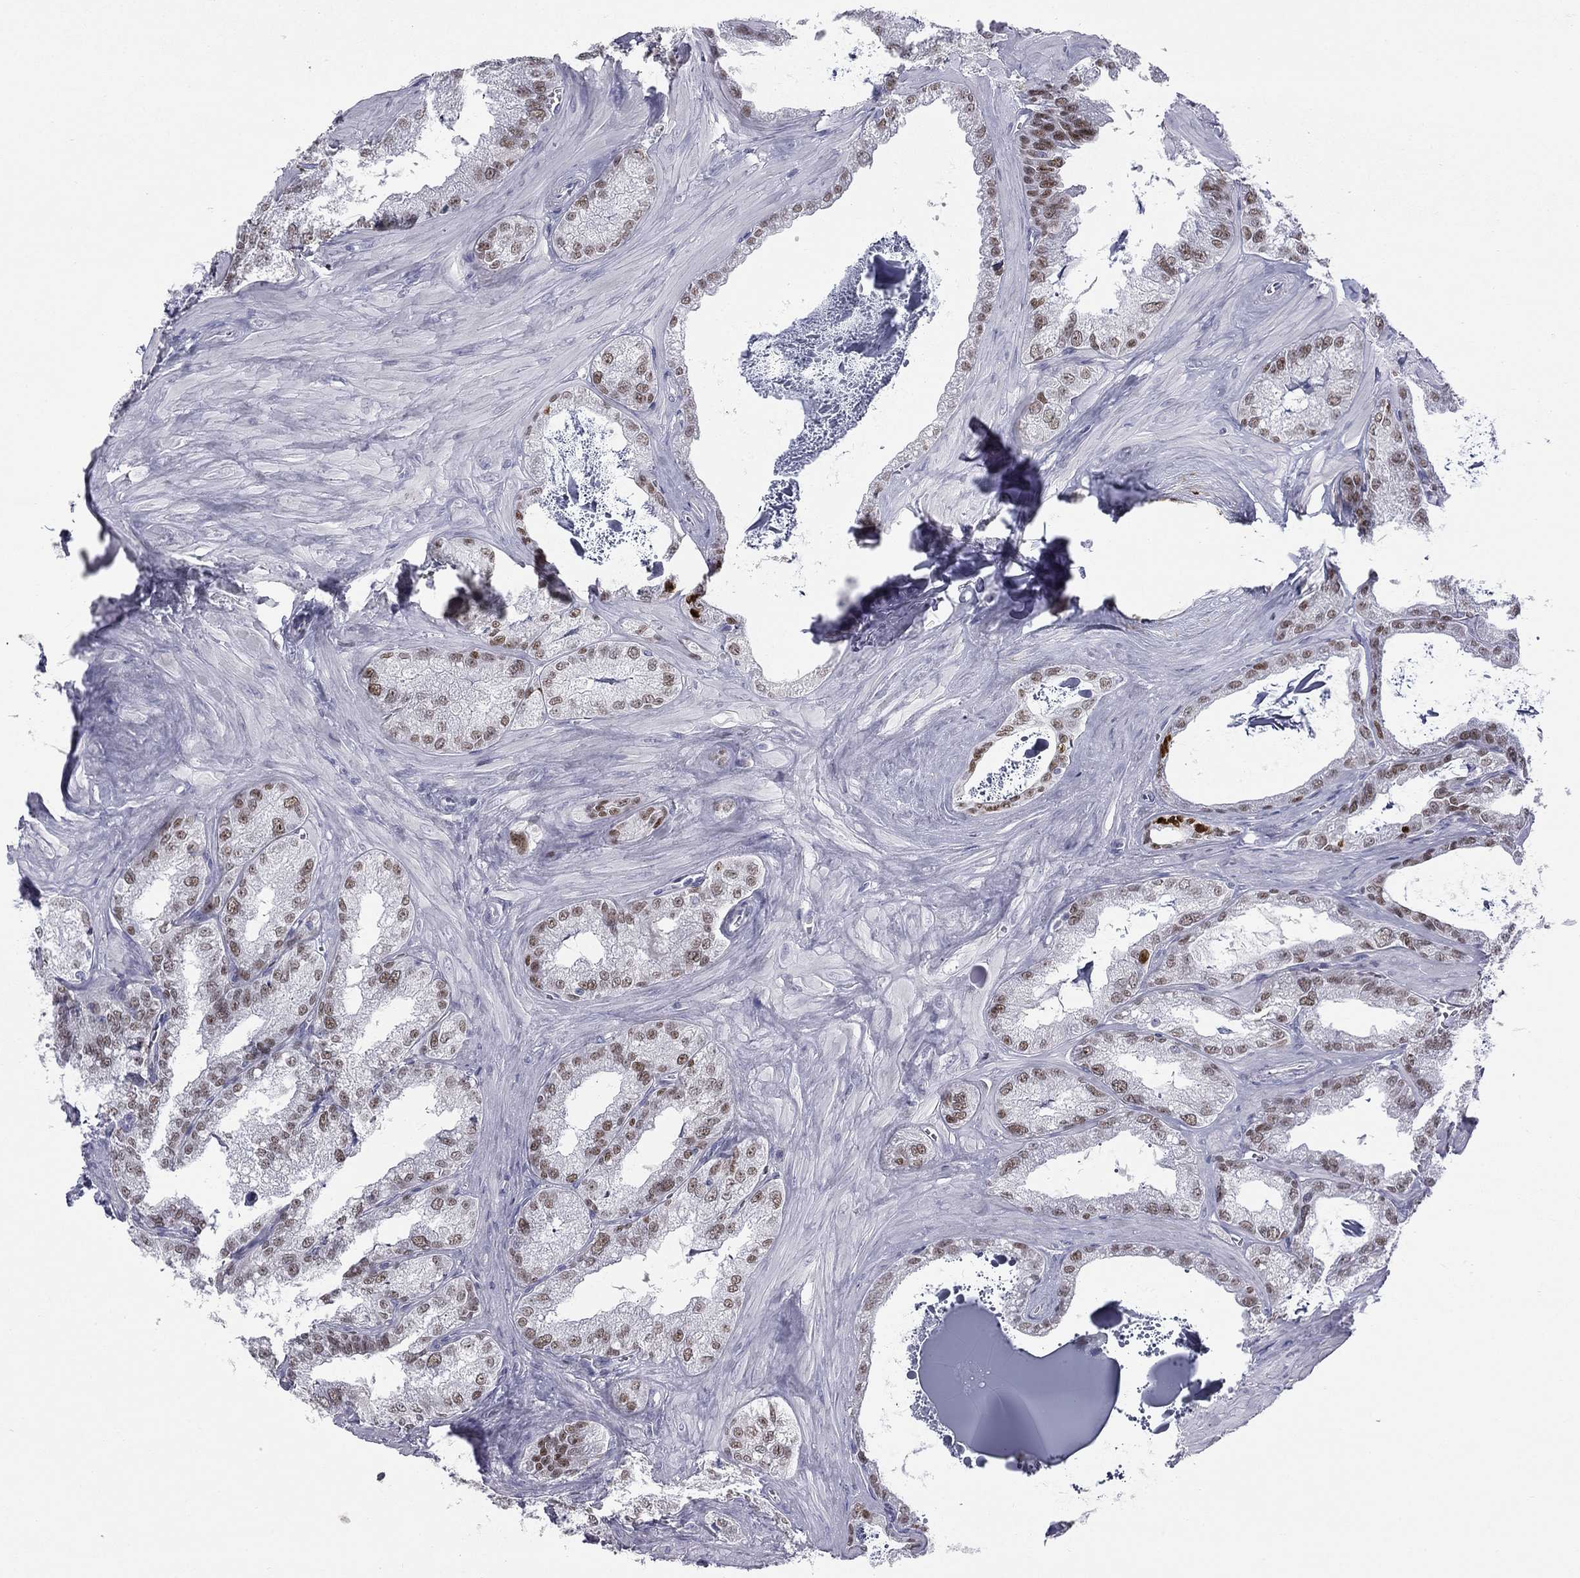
{"staining": {"intensity": "weak", "quantity": ">75%", "location": "nuclear"}, "tissue": "seminal vesicle", "cell_type": "Glandular cells", "image_type": "normal", "snomed": [{"axis": "morphology", "description": "Normal tissue, NOS"}, {"axis": "topography", "description": "Seminal veicle"}], "caption": "Protein expression analysis of unremarkable seminal vesicle reveals weak nuclear expression in about >75% of glandular cells.", "gene": "TFAP2B", "patient": {"sex": "male", "age": 57}}